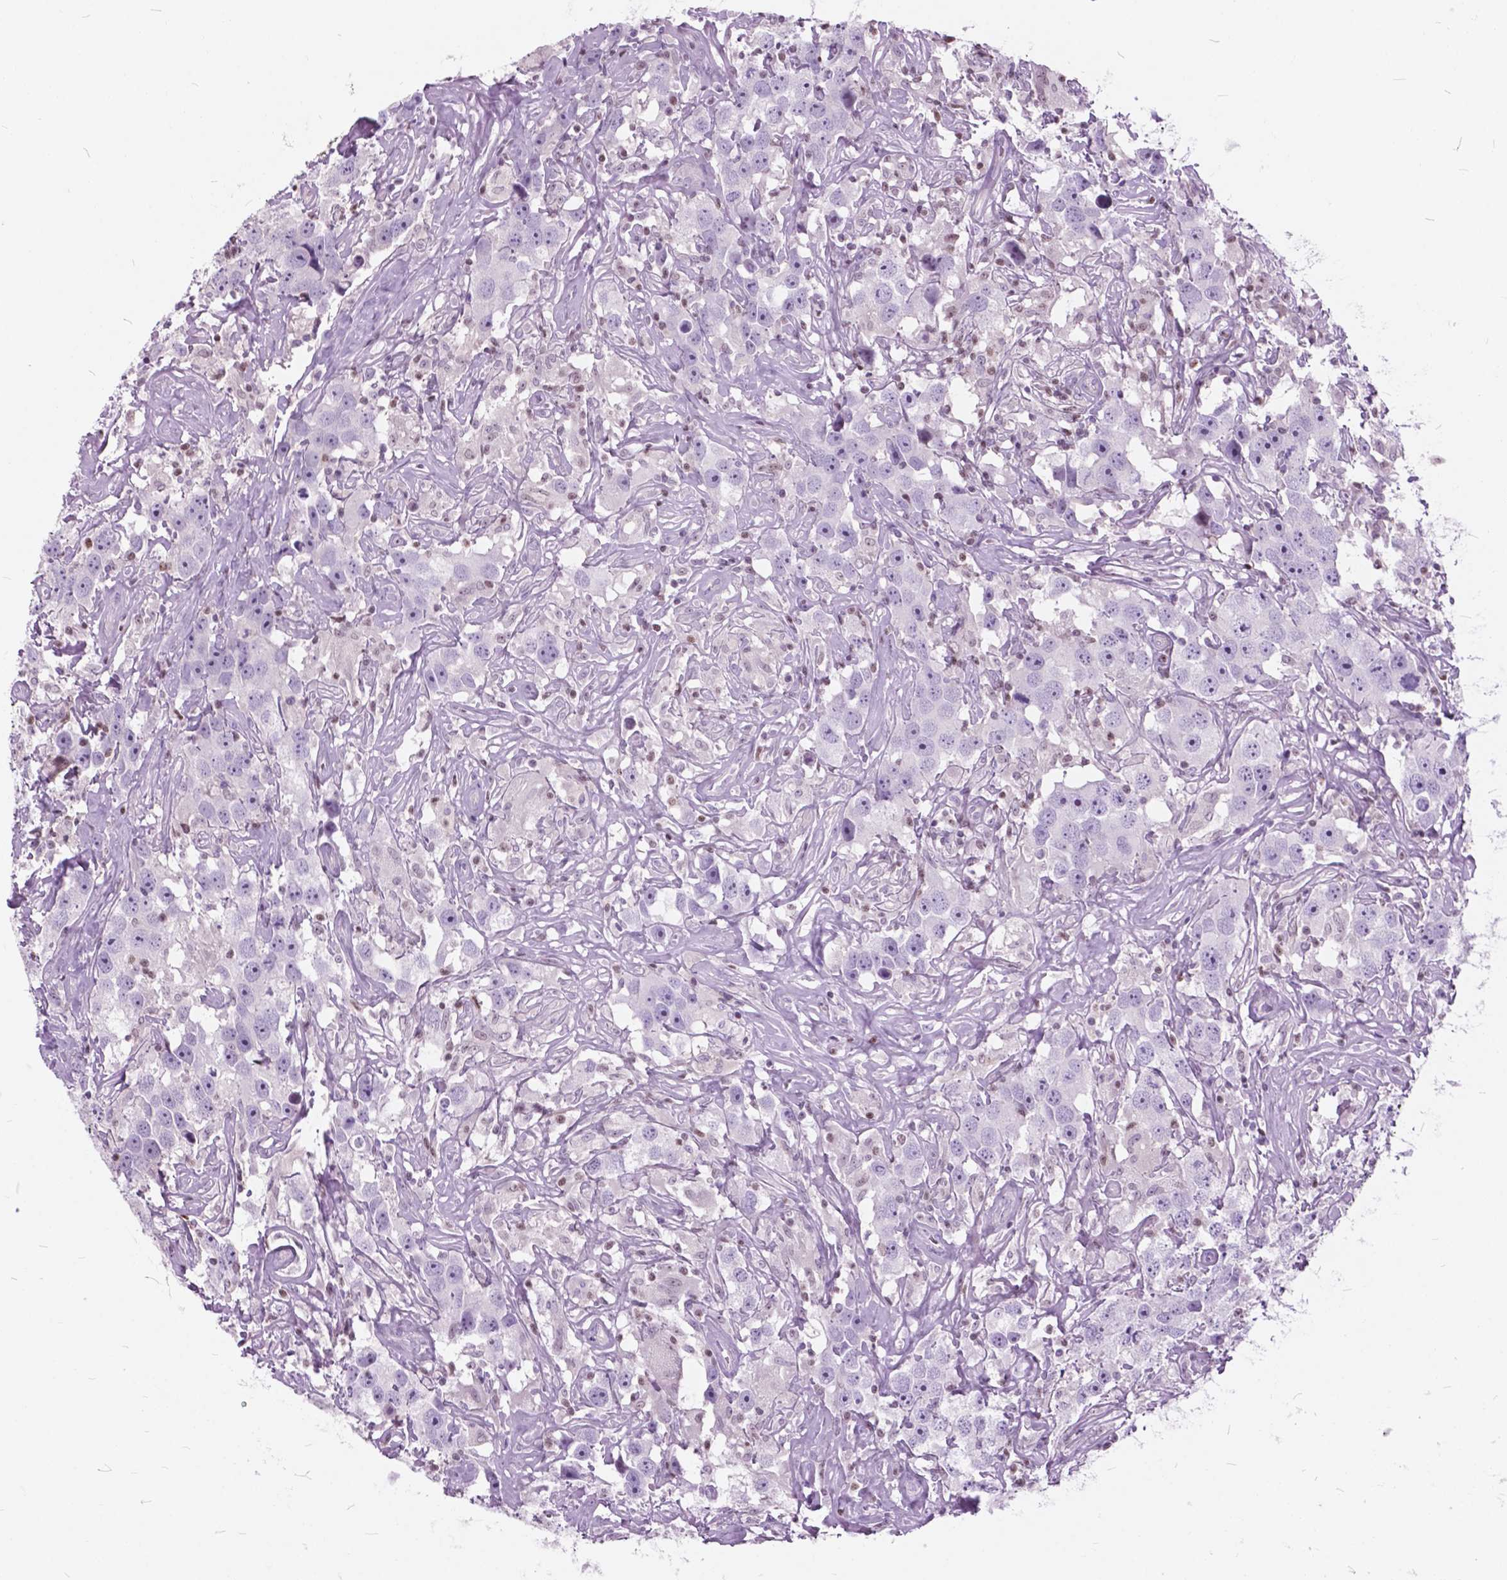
{"staining": {"intensity": "negative", "quantity": "none", "location": "none"}, "tissue": "testis cancer", "cell_type": "Tumor cells", "image_type": "cancer", "snomed": [{"axis": "morphology", "description": "Seminoma, NOS"}, {"axis": "topography", "description": "Testis"}], "caption": "A photomicrograph of testis seminoma stained for a protein reveals no brown staining in tumor cells.", "gene": "SP140", "patient": {"sex": "male", "age": 49}}